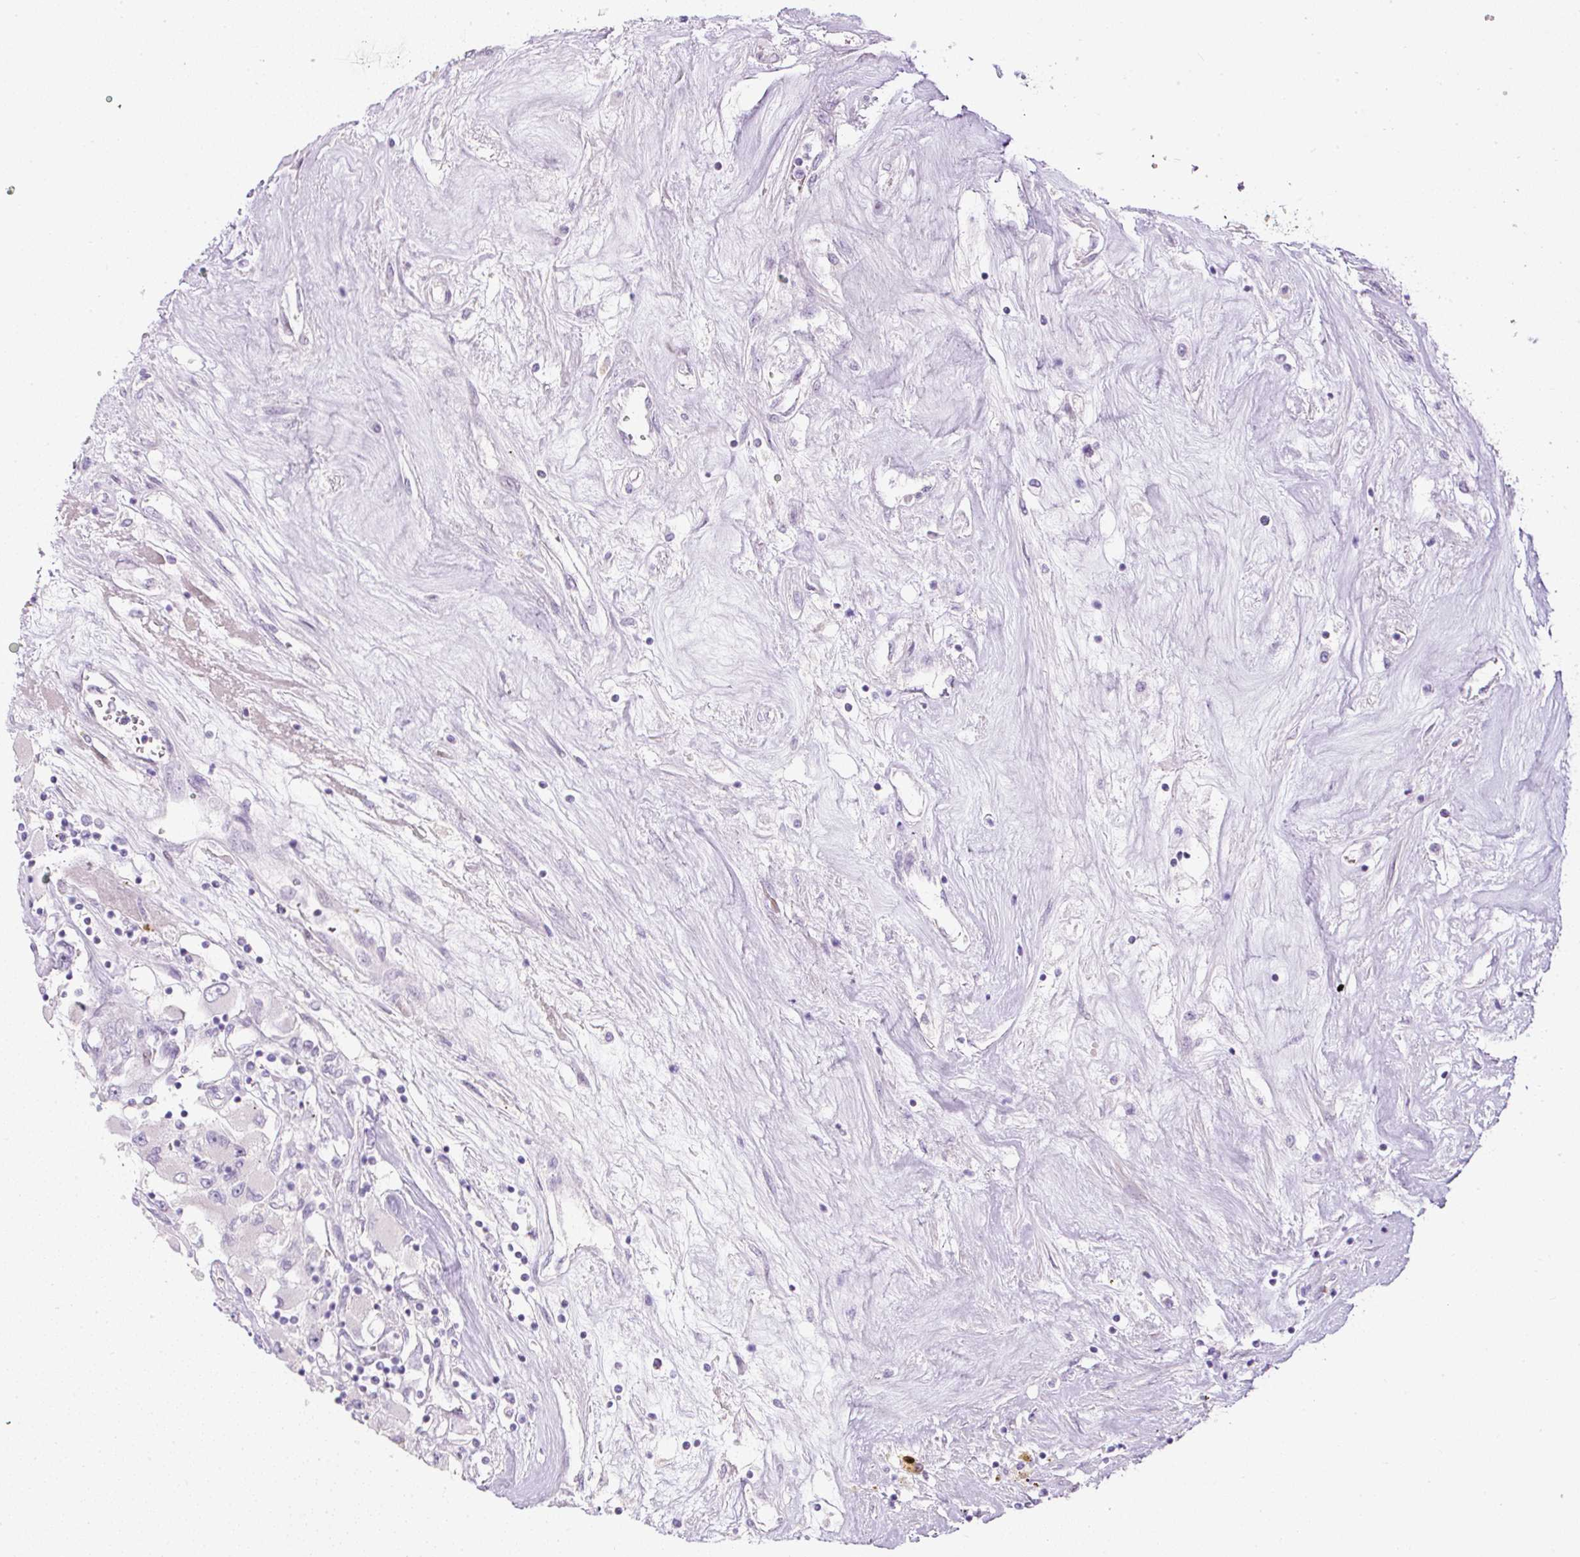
{"staining": {"intensity": "negative", "quantity": "none", "location": "none"}, "tissue": "renal cancer", "cell_type": "Tumor cells", "image_type": "cancer", "snomed": [{"axis": "morphology", "description": "Adenocarcinoma, NOS"}, {"axis": "topography", "description": "Kidney"}], "caption": "Tumor cells show no significant protein staining in renal adenocarcinoma.", "gene": "FGFBP3", "patient": {"sex": "female", "age": 52}}